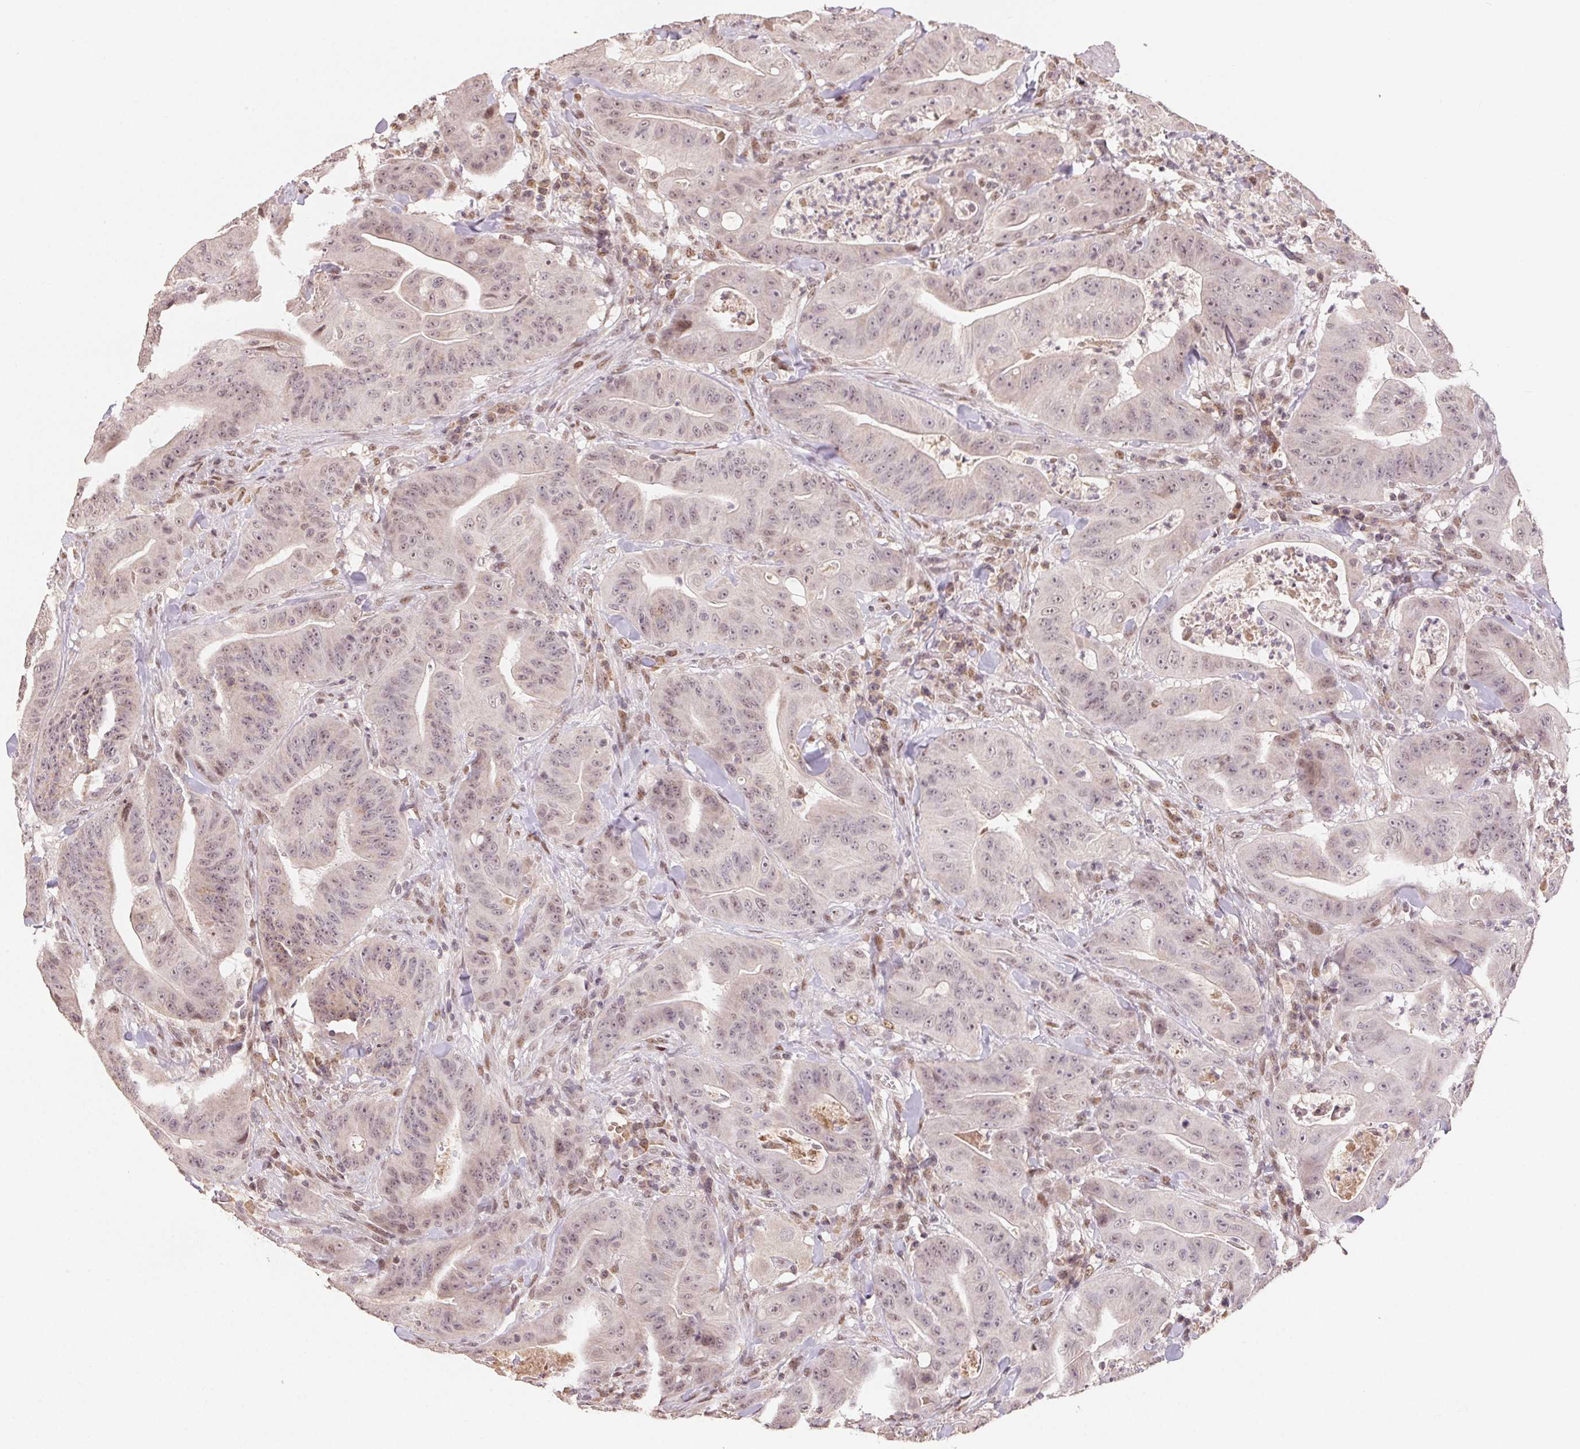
{"staining": {"intensity": "weak", "quantity": "25%-75%", "location": "nuclear"}, "tissue": "colorectal cancer", "cell_type": "Tumor cells", "image_type": "cancer", "snomed": [{"axis": "morphology", "description": "Adenocarcinoma, NOS"}, {"axis": "topography", "description": "Colon"}], "caption": "Protein expression analysis of human adenocarcinoma (colorectal) reveals weak nuclear positivity in approximately 25%-75% of tumor cells. Using DAB (3,3'-diaminobenzidine) (brown) and hematoxylin (blue) stains, captured at high magnification using brightfield microscopy.", "gene": "MAPKAPK2", "patient": {"sex": "male", "age": 33}}